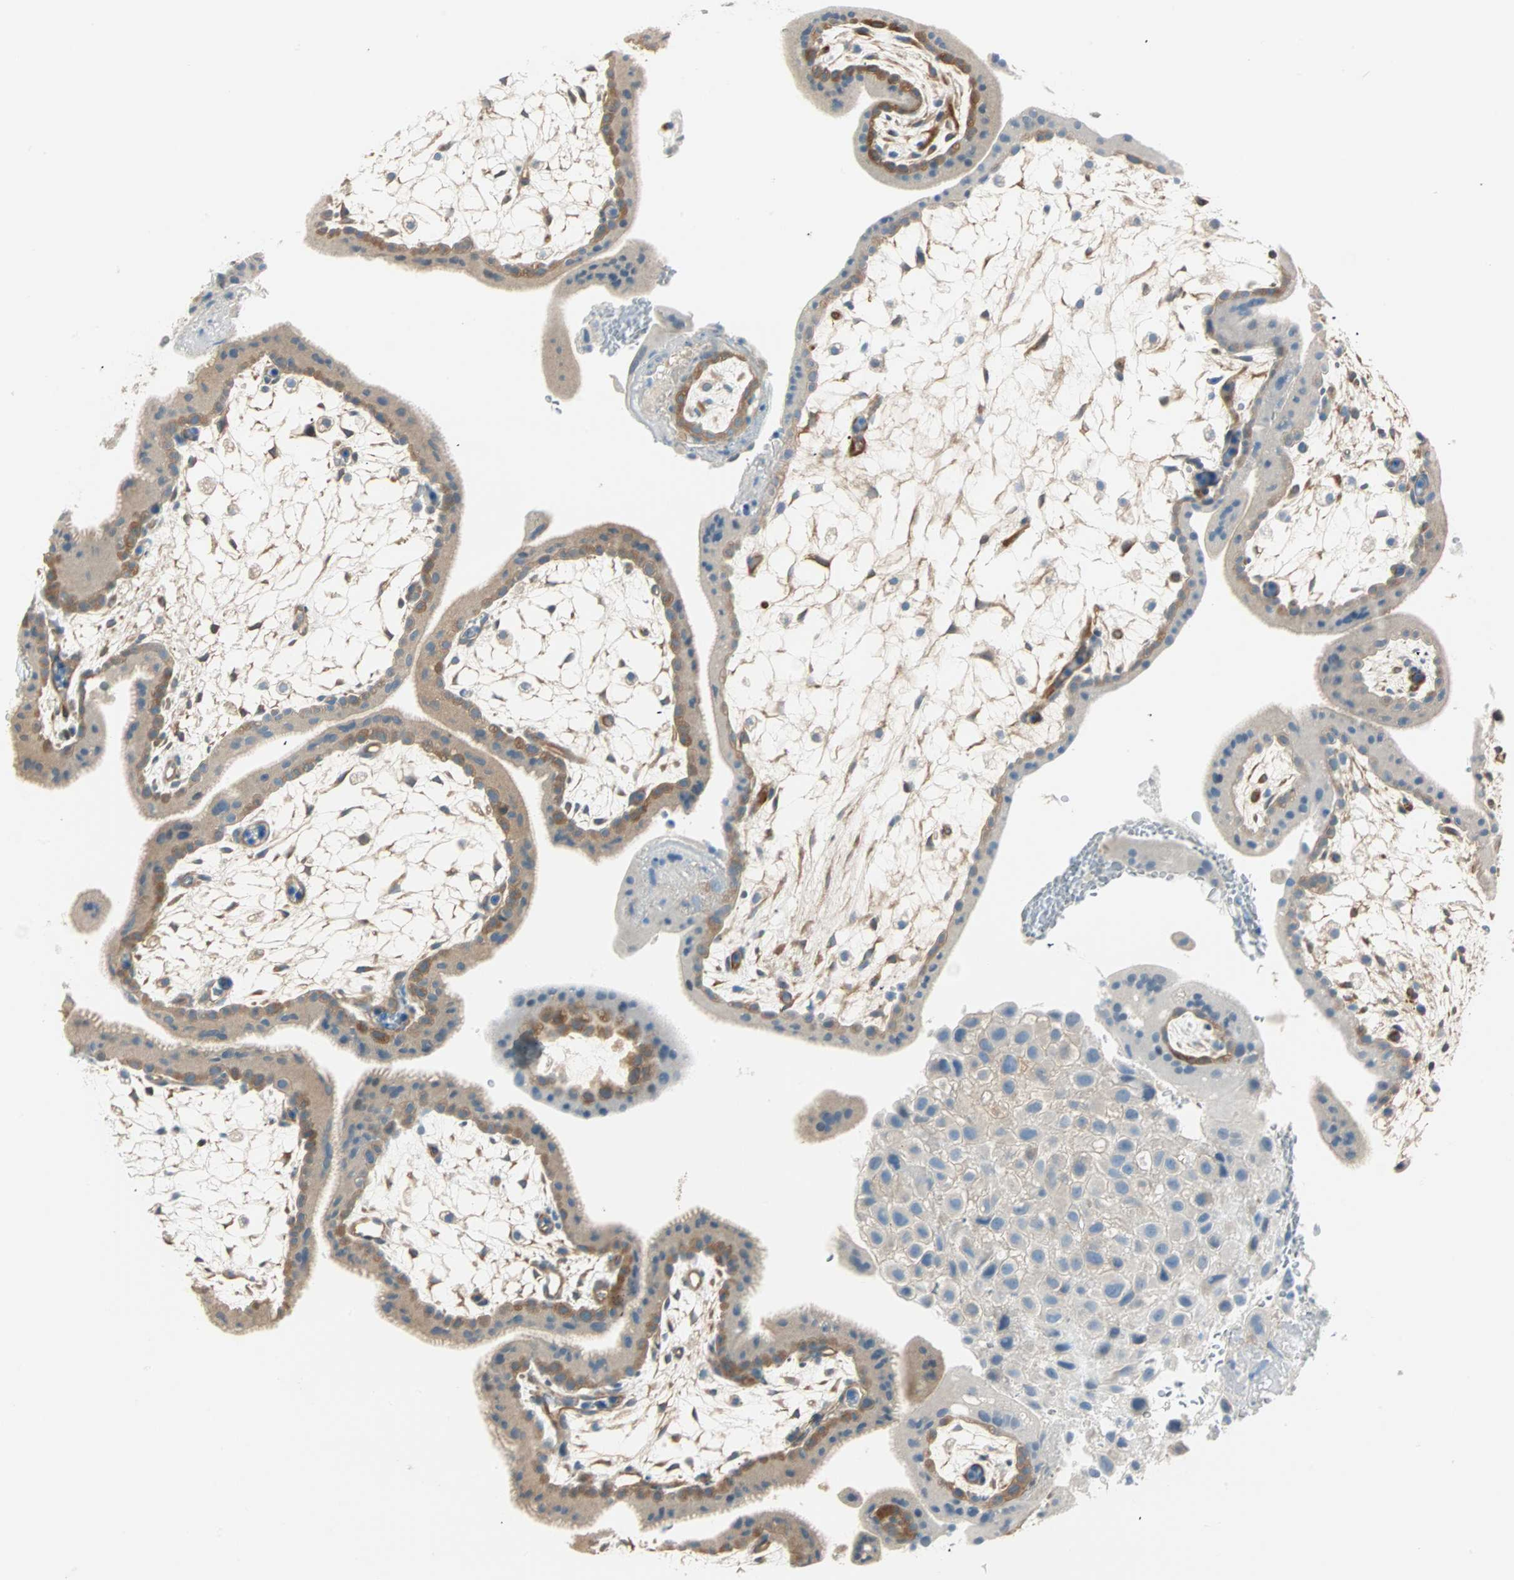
{"staining": {"intensity": "negative", "quantity": "none", "location": "none"}, "tissue": "placenta", "cell_type": "Decidual cells", "image_type": "normal", "snomed": [{"axis": "morphology", "description": "Normal tissue, NOS"}, {"axis": "topography", "description": "Placenta"}], "caption": "This is an immunohistochemistry (IHC) photomicrograph of unremarkable placenta. There is no positivity in decidual cells.", "gene": "ATF6", "patient": {"sex": "female", "age": 35}}